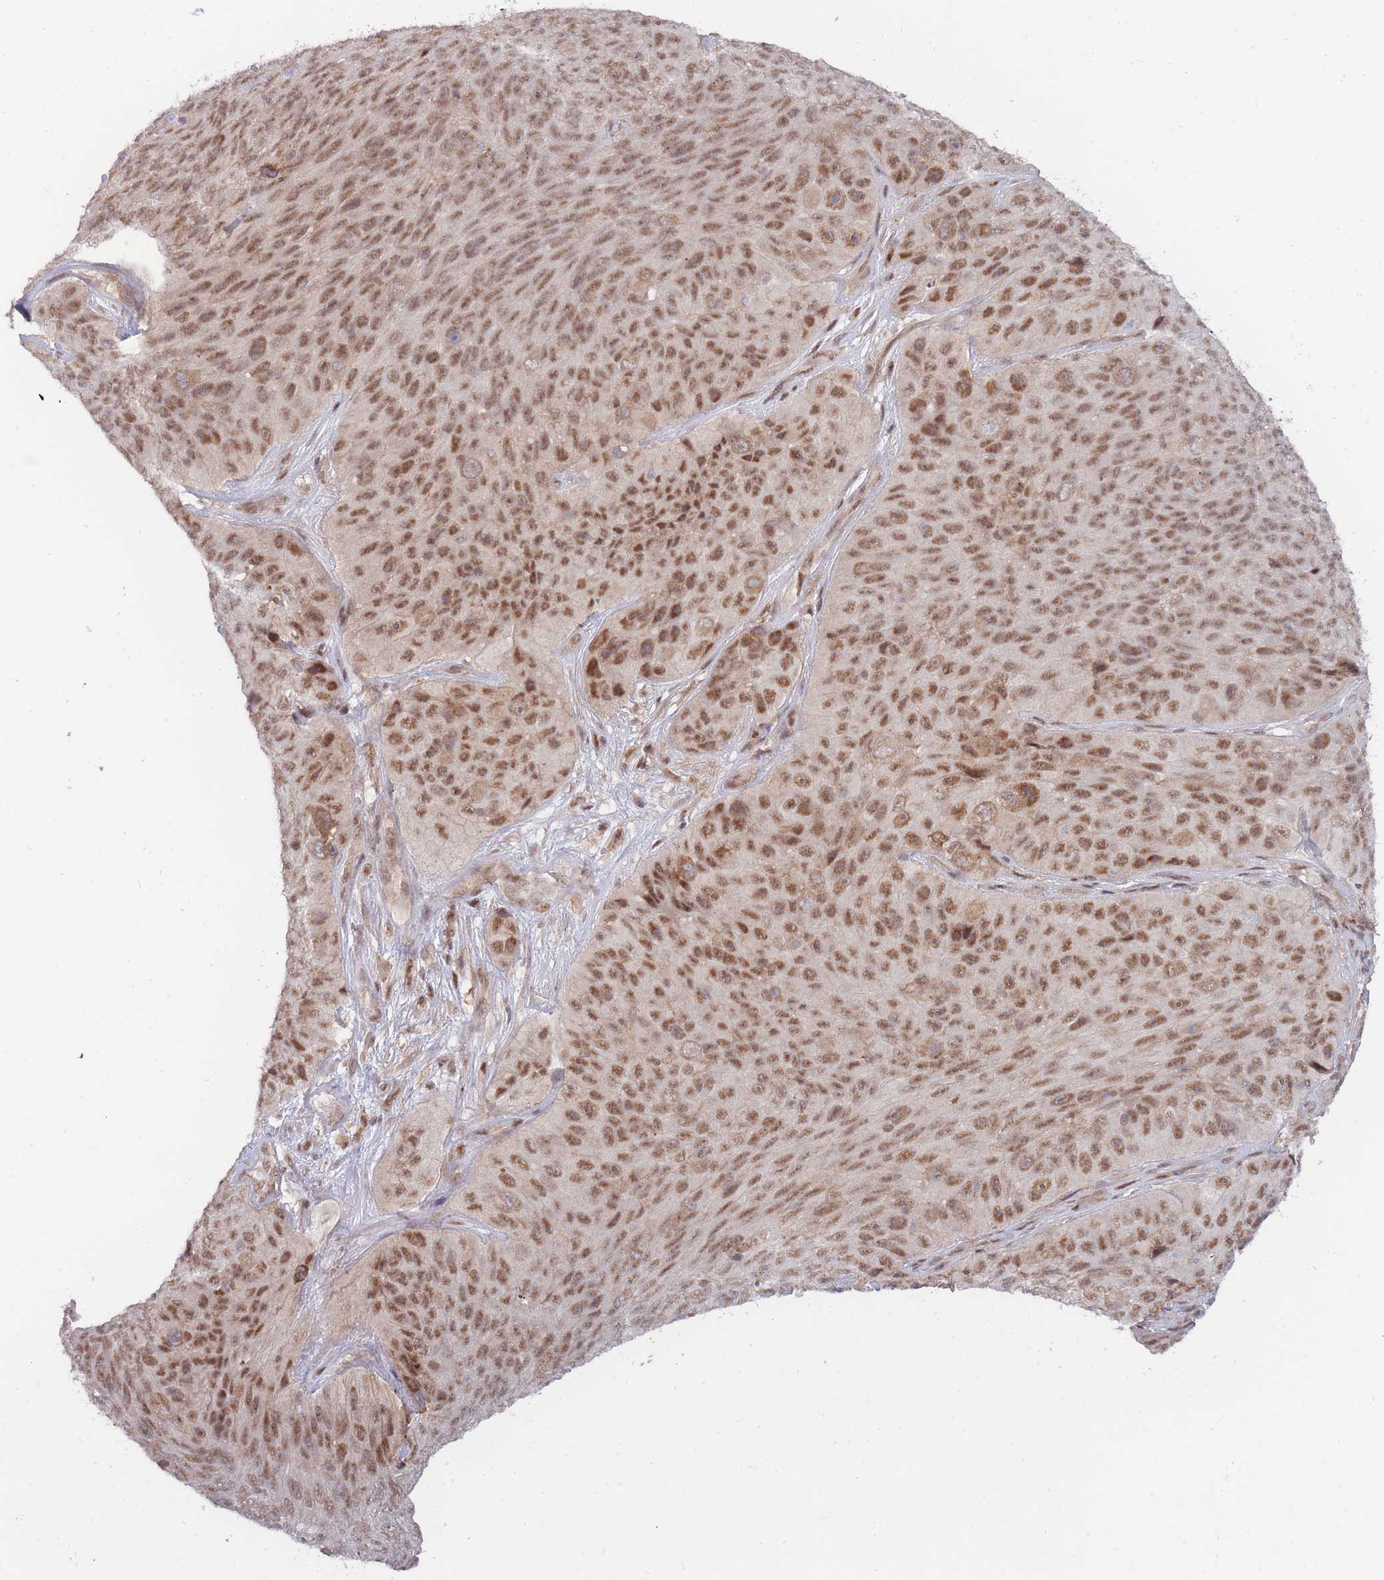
{"staining": {"intensity": "moderate", "quantity": ">75%", "location": "nuclear"}, "tissue": "skin cancer", "cell_type": "Tumor cells", "image_type": "cancer", "snomed": [{"axis": "morphology", "description": "Squamous cell carcinoma, NOS"}, {"axis": "topography", "description": "Skin"}], "caption": "The immunohistochemical stain highlights moderate nuclear staining in tumor cells of squamous cell carcinoma (skin) tissue.", "gene": "BOD1L1", "patient": {"sex": "female", "age": 87}}